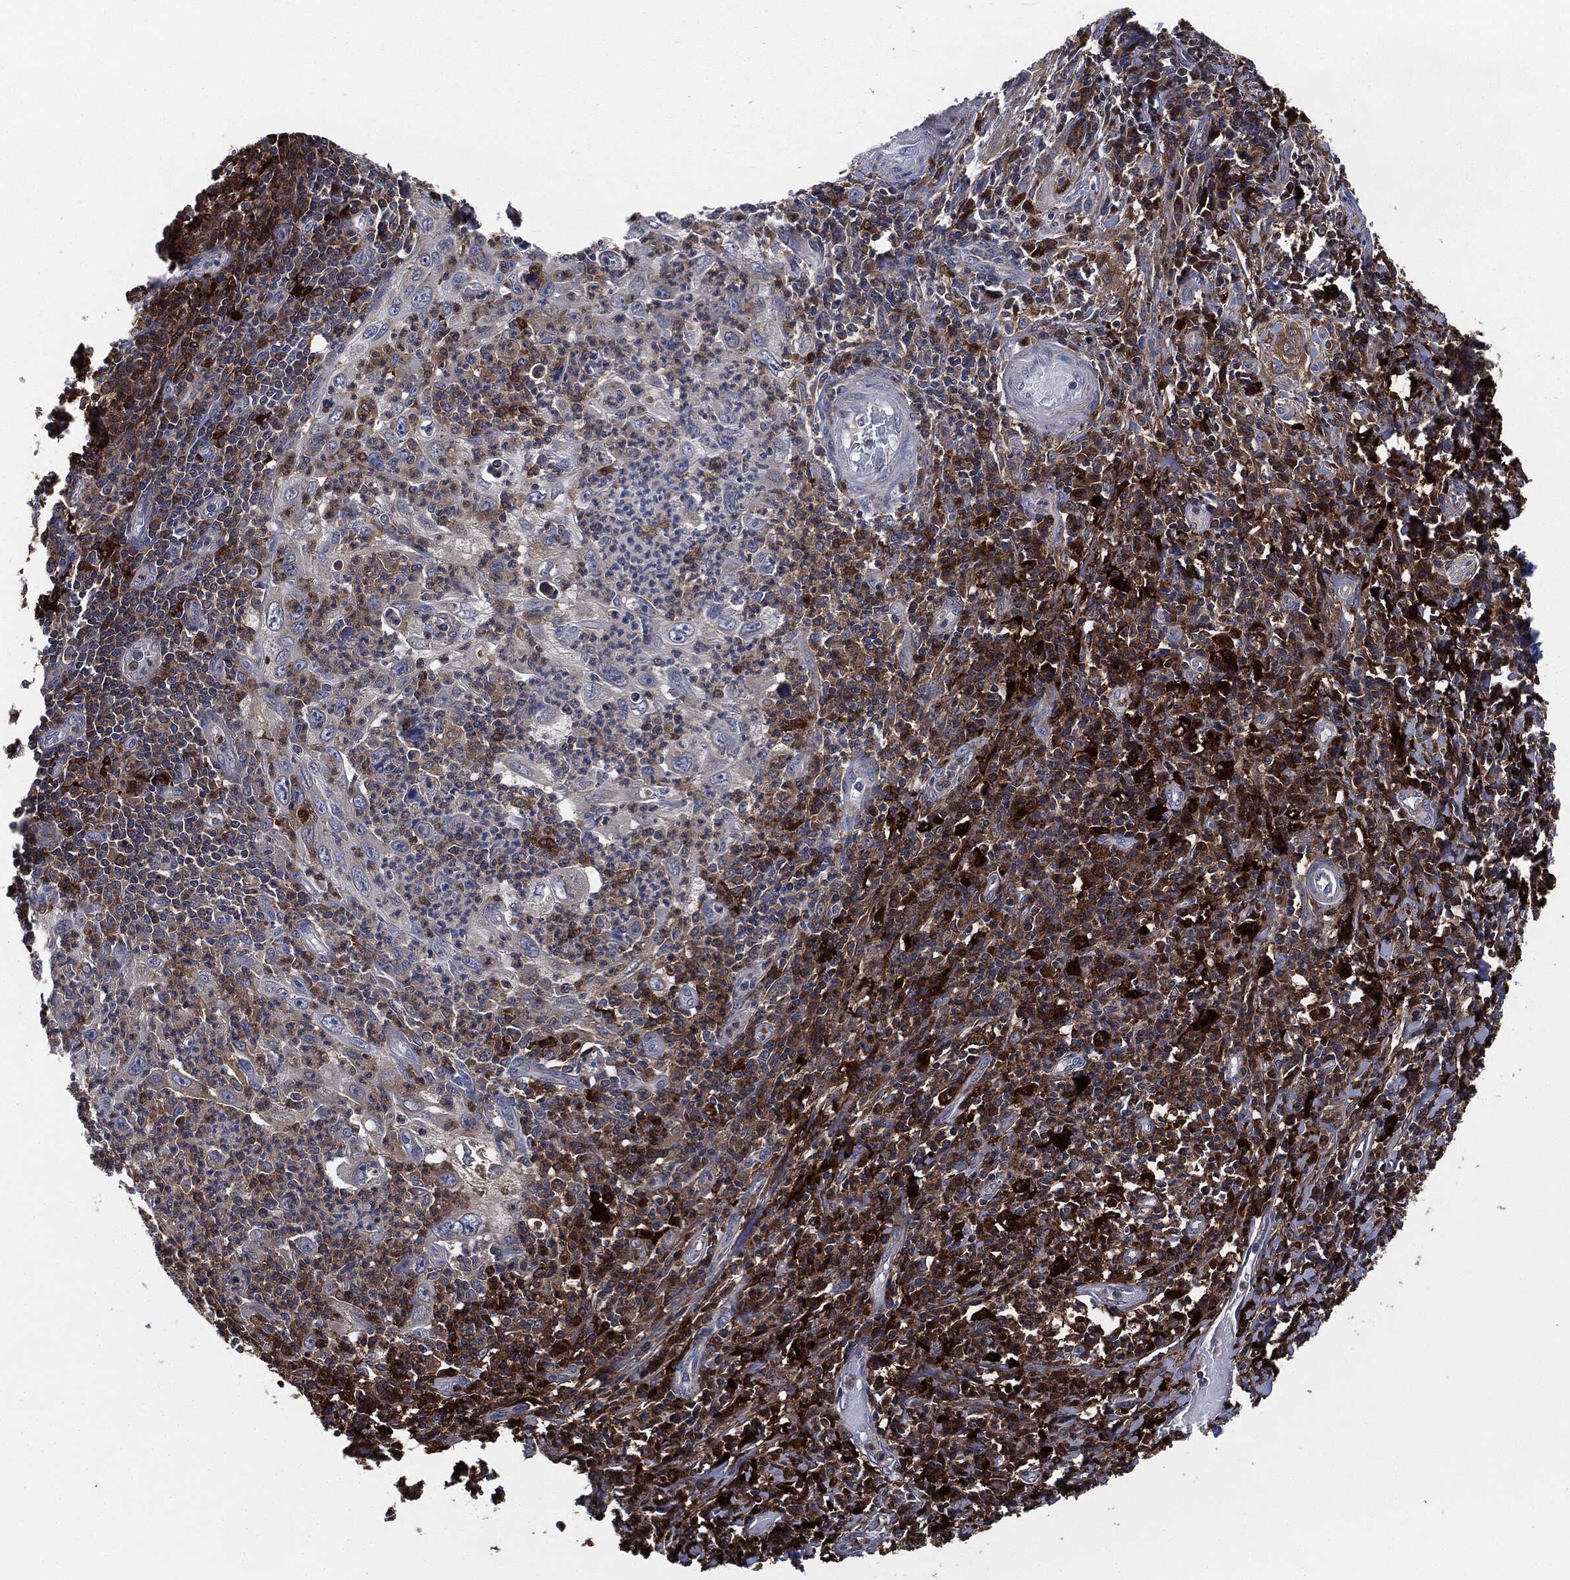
{"staining": {"intensity": "moderate", "quantity": "<25%", "location": "cytoplasmic/membranous"}, "tissue": "cervical cancer", "cell_type": "Tumor cells", "image_type": "cancer", "snomed": [{"axis": "morphology", "description": "Squamous cell carcinoma, NOS"}, {"axis": "topography", "description": "Cervix"}], "caption": "There is low levels of moderate cytoplasmic/membranous positivity in tumor cells of cervical cancer, as demonstrated by immunohistochemical staining (brown color).", "gene": "TMEM11", "patient": {"sex": "female", "age": 26}}